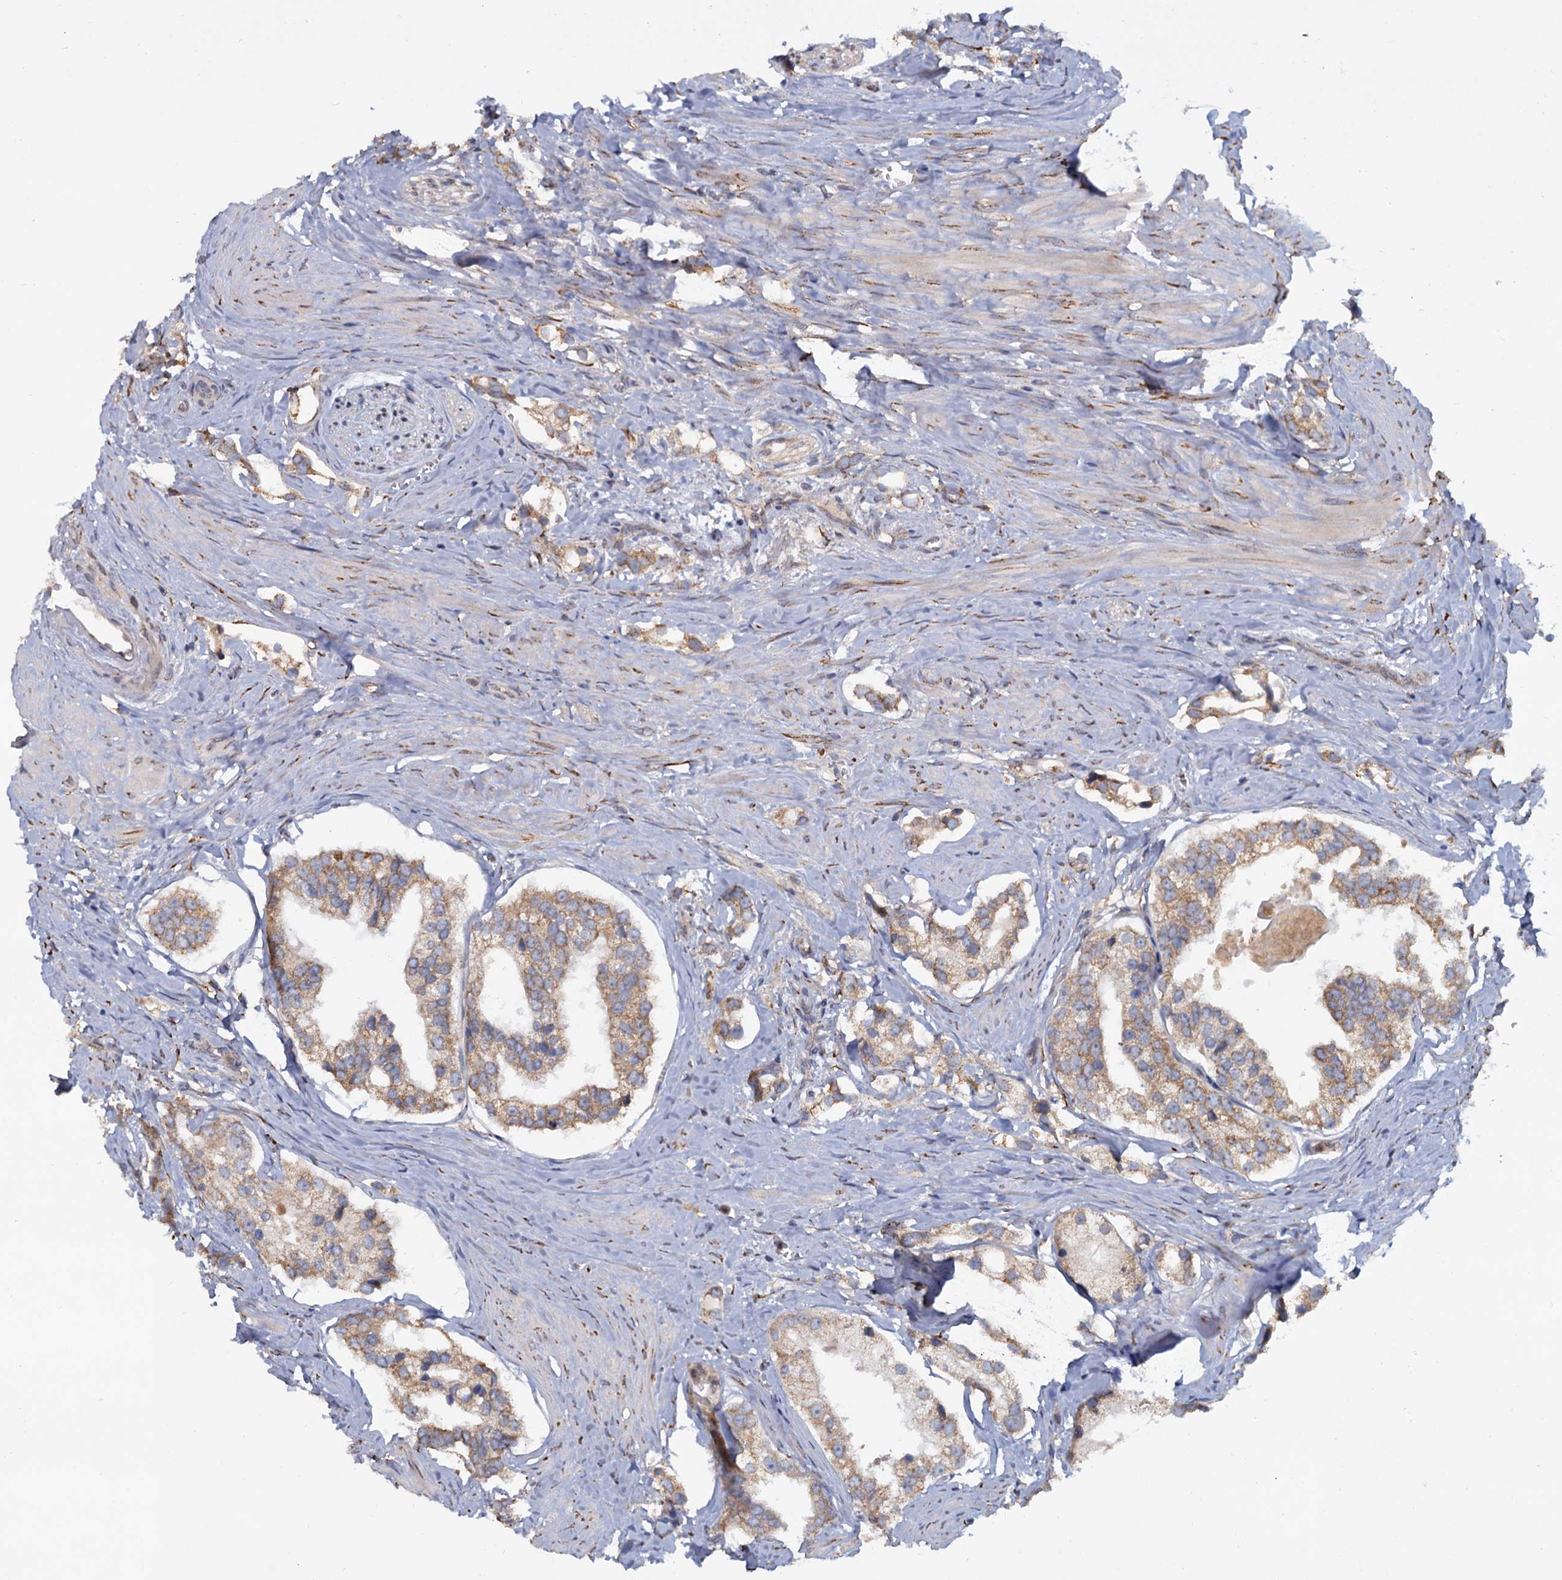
{"staining": {"intensity": "moderate", "quantity": ">75%", "location": "cytoplasmic/membranous"}, "tissue": "prostate cancer", "cell_type": "Tumor cells", "image_type": "cancer", "snomed": [{"axis": "morphology", "description": "Adenocarcinoma, High grade"}, {"axis": "topography", "description": "Prostate"}], "caption": "There is medium levels of moderate cytoplasmic/membranous expression in tumor cells of prostate cancer (high-grade adenocarcinoma), as demonstrated by immunohistochemical staining (brown color).", "gene": "LRRC51", "patient": {"sex": "male", "age": 66}}